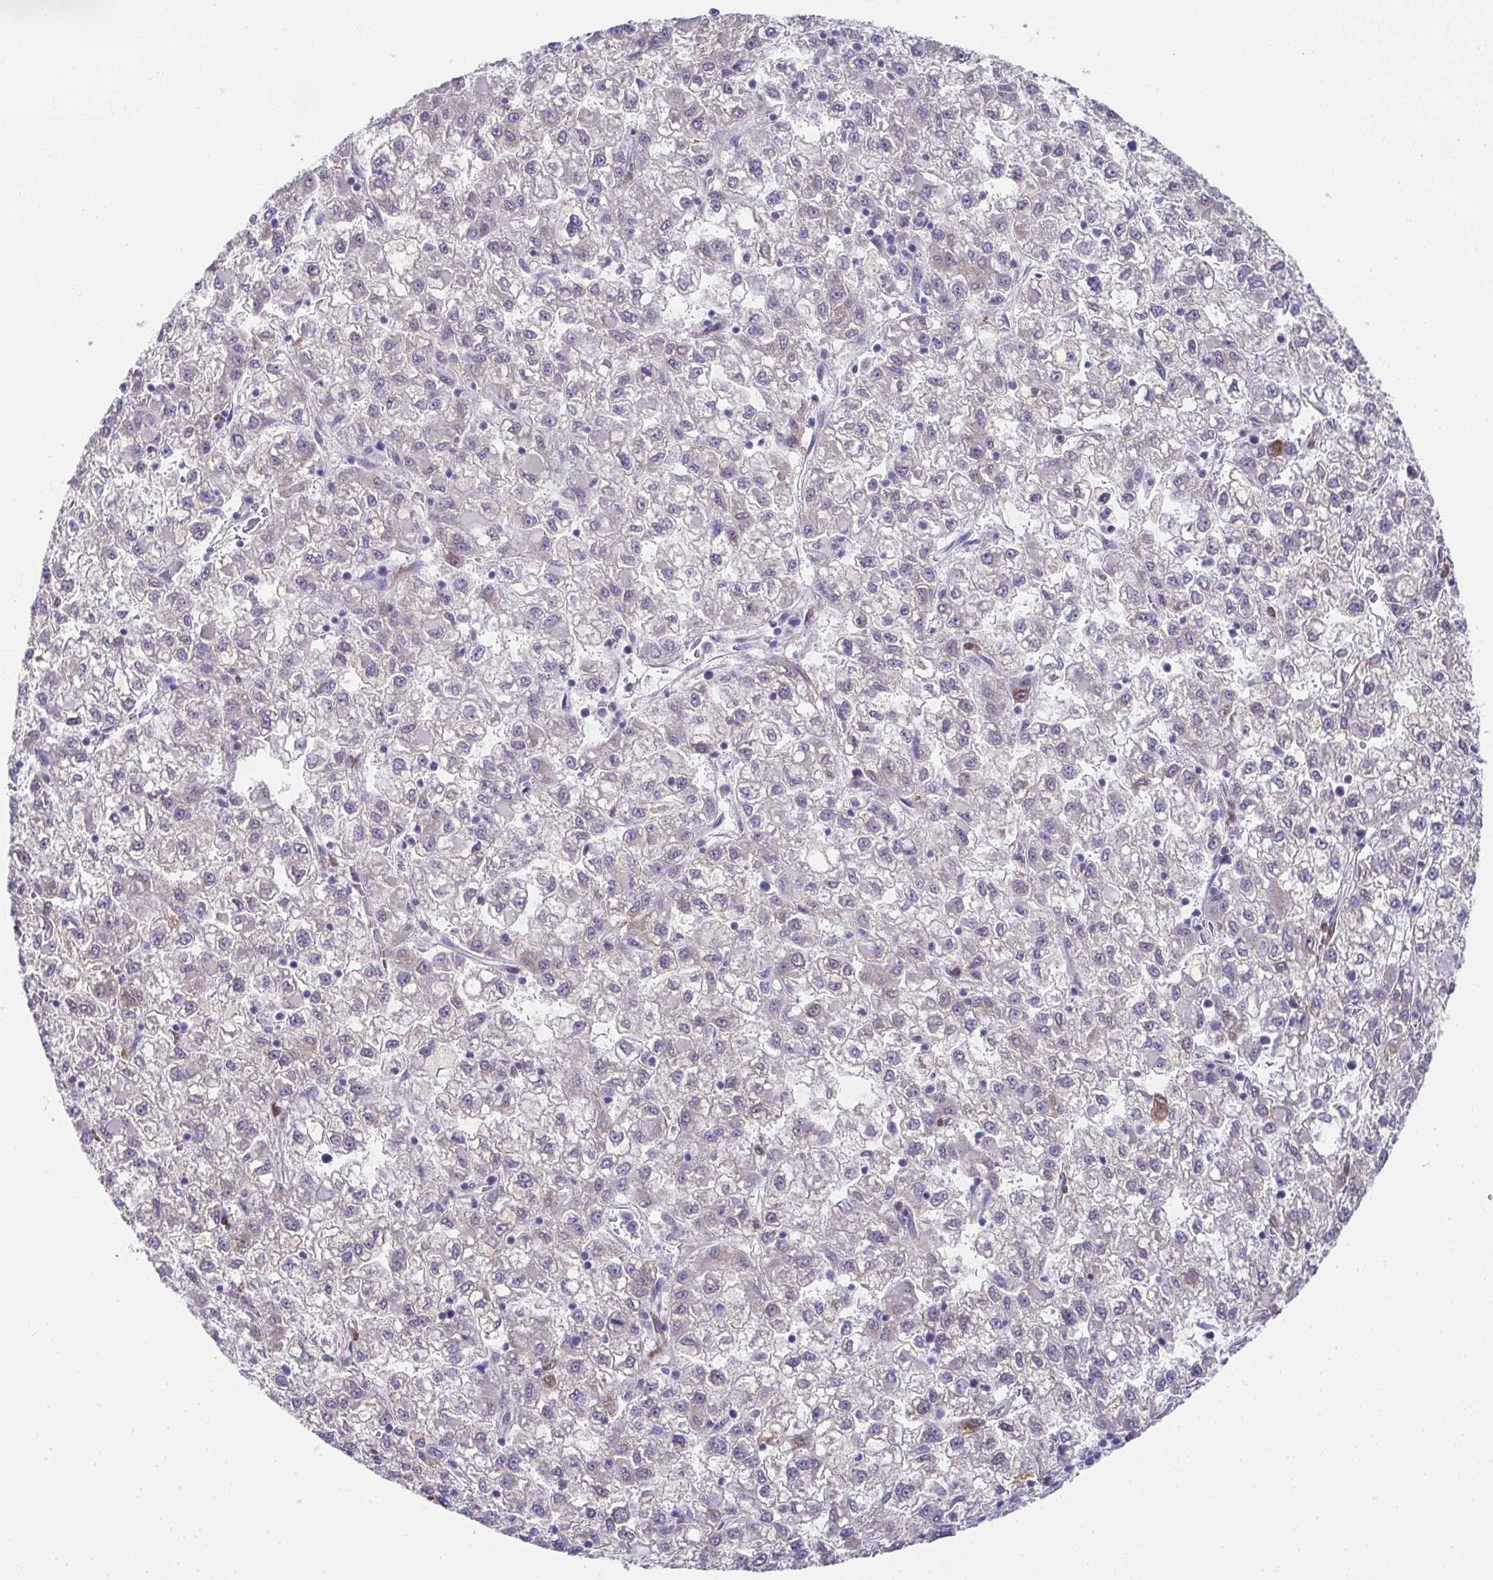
{"staining": {"intensity": "negative", "quantity": "none", "location": "none"}, "tissue": "liver cancer", "cell_type": "Tumor cells", "image_type": "cancer", "snomed": [{"axis": "morphology", "description": "Carcinoma, Hepatocellular, NOS"}, {"axis": "topography", "description": "Liver"}], "caption": "Immunohistochemistry micrograph of neoplastic tissue: liver cancer (hepatocellular carcinoma) stained with DAB (3,3'-diaminobenzidine) shows no significant protein expression in tumor cells. (IHC, brightfield microscopy, high magnification).", "gene": "RBP1", "patient": {"sex": "male", "age": 40}}